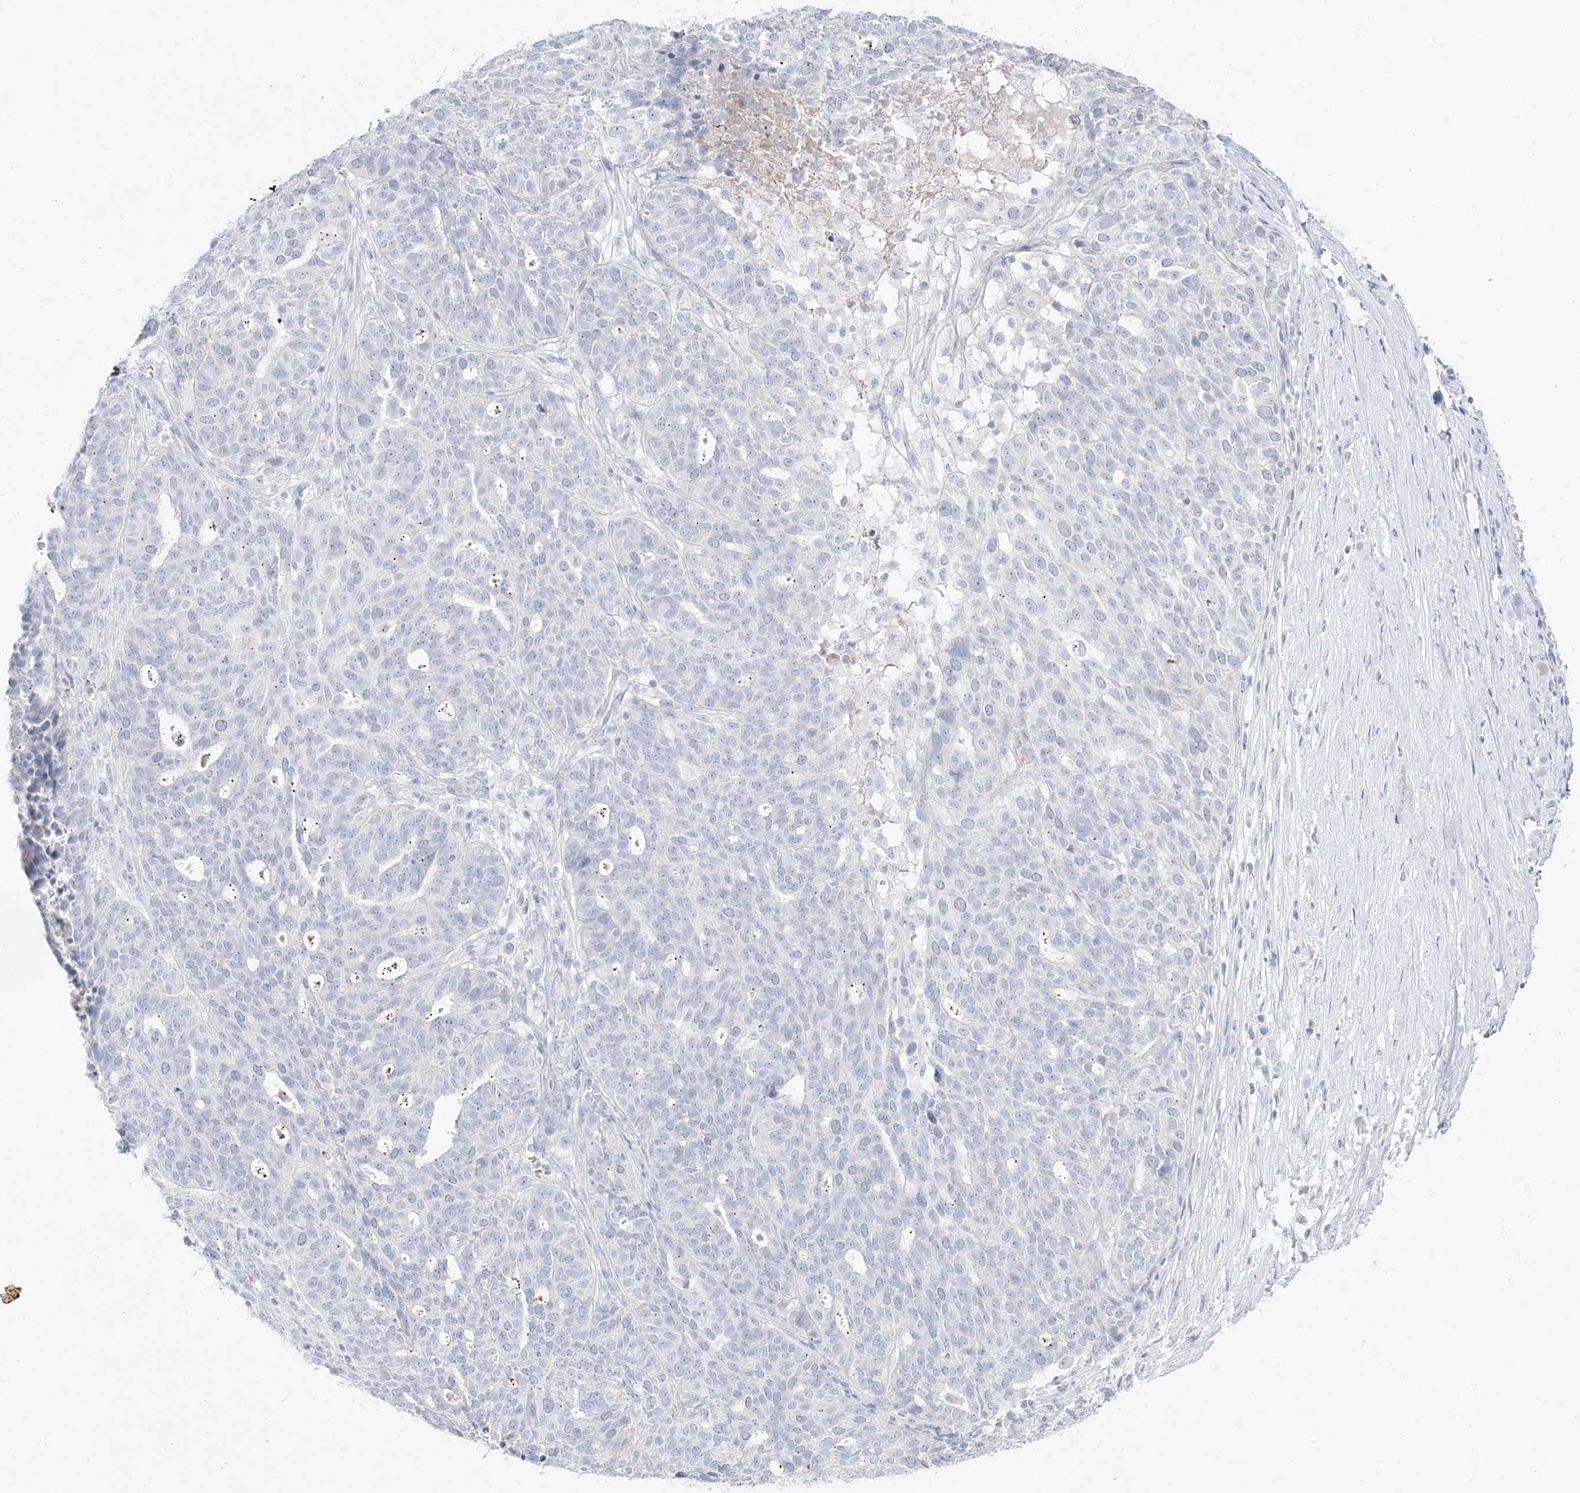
{"staining": {"intensity": "negative", "quantity": "none", "location": "none"}, "tissue": "ovarian cancer", "cell_type": "Tumor cells", "image_type": "cancer", "snomed": [{"axis": "morphology", "description": "Cystadenocarcinoma, serous, NOS"}, {"axis": "topography", "description": "Ovary"}], "caption": "Immunohistochemistry (IHC) image of human serous cystadenocarcinoma (ovarian) stained for a protein (brown), which exhibits no staining in tumor cells.", "gene": "TRANK1", "patient": {"sex": "female", "age": 59}}